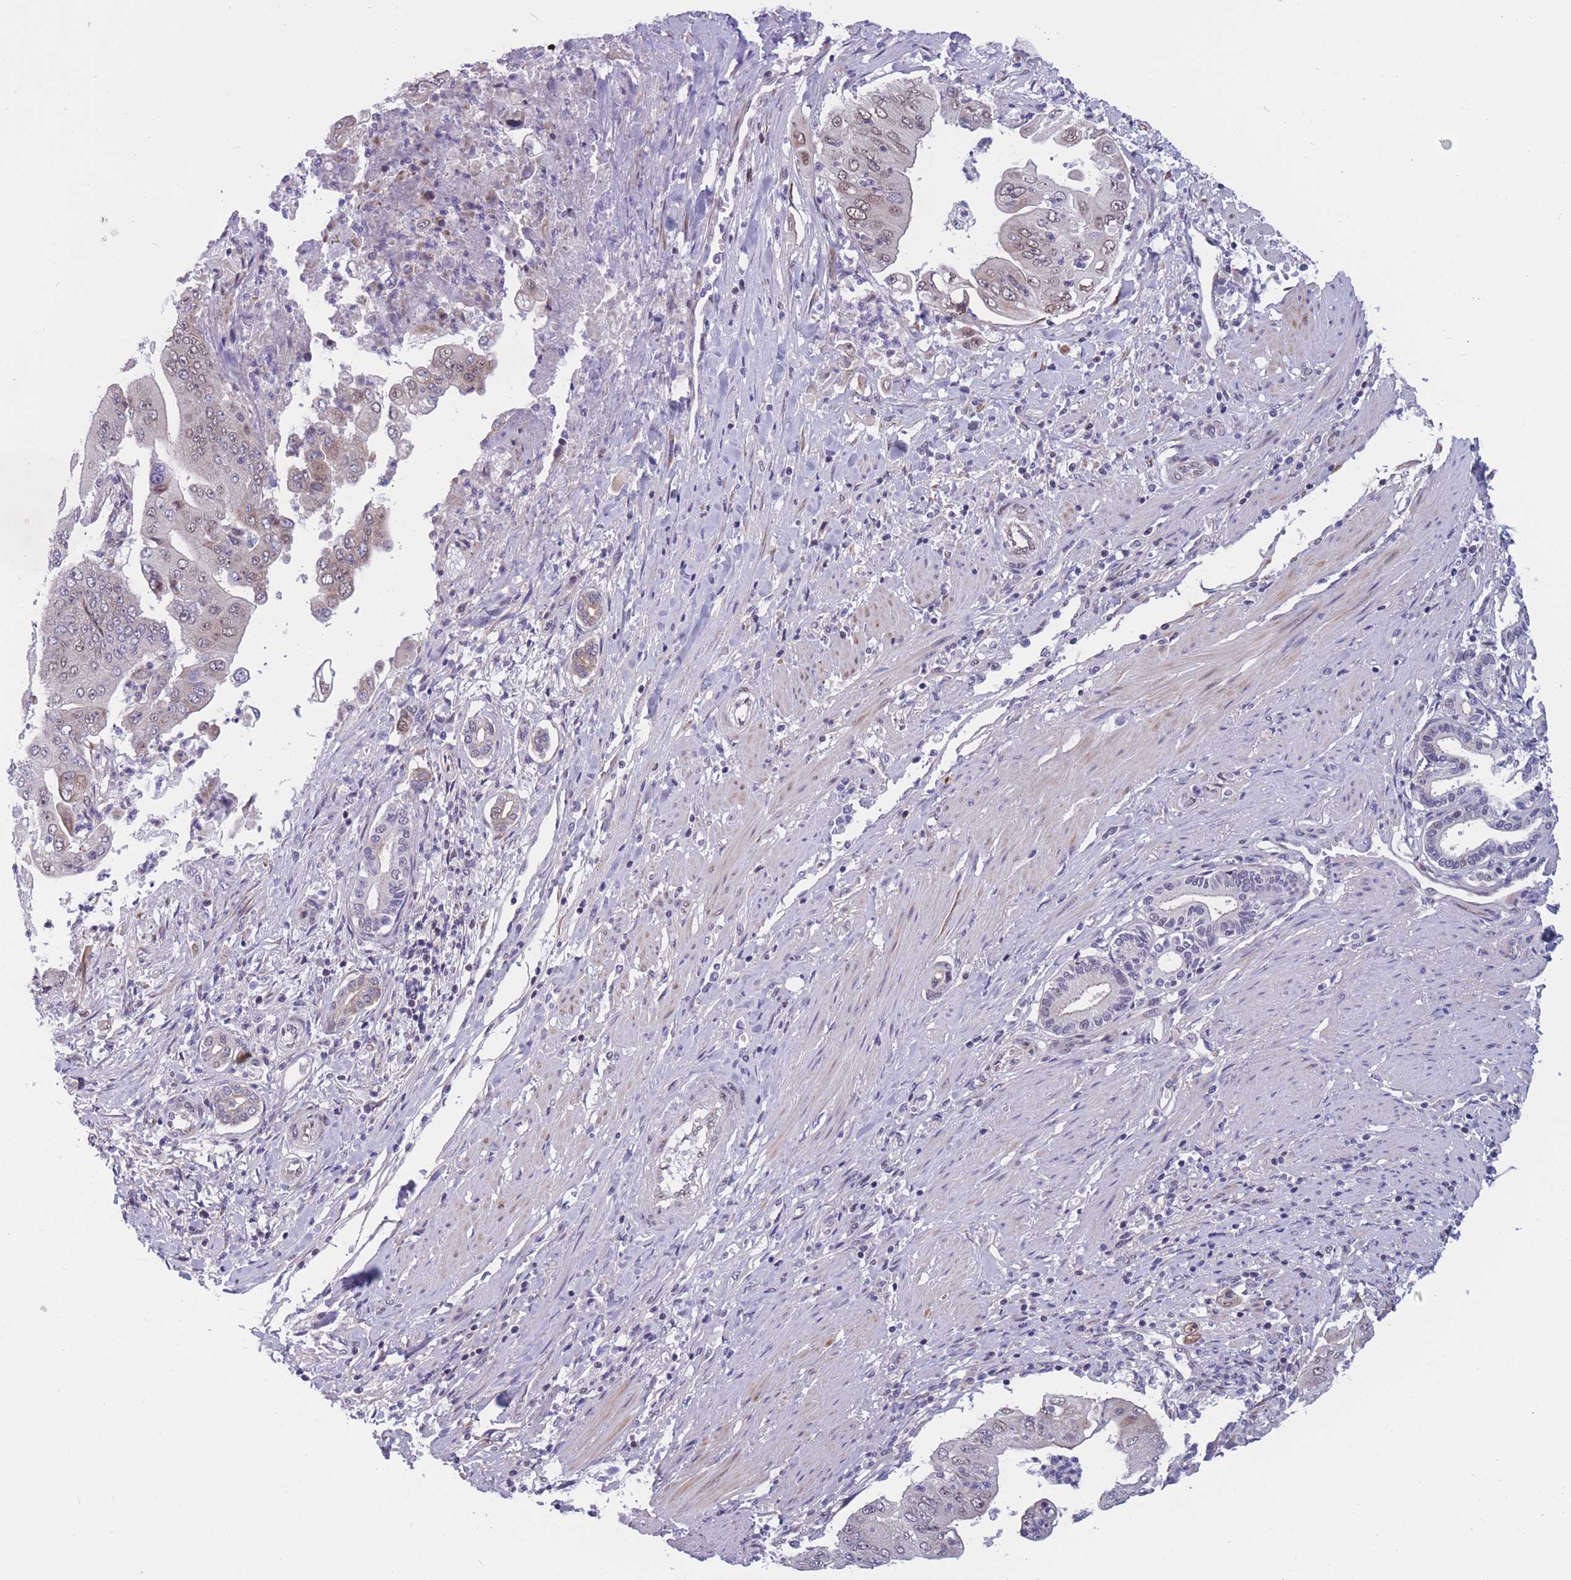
{"staining": {"intensity": "moderate", "quantity": "<25%", "location": "nuclear"}, "tissue": "pancreatic cancer", "cell_type": "Tumor cells", "image_type": "cancer", "snomed": [{"axis": "morphology", "description": "Adenocarcinoma, NOS"}, {"axis": "topography", "description": "Pancreas"}], "caption": "Protein analysis of adenocarcinoma (pancreatic) tissue reveals moderate nuclear expression in about <25% of tumor cells.", "gene": "BCL9L", "patient": {"sex": "female", "age": 77}}